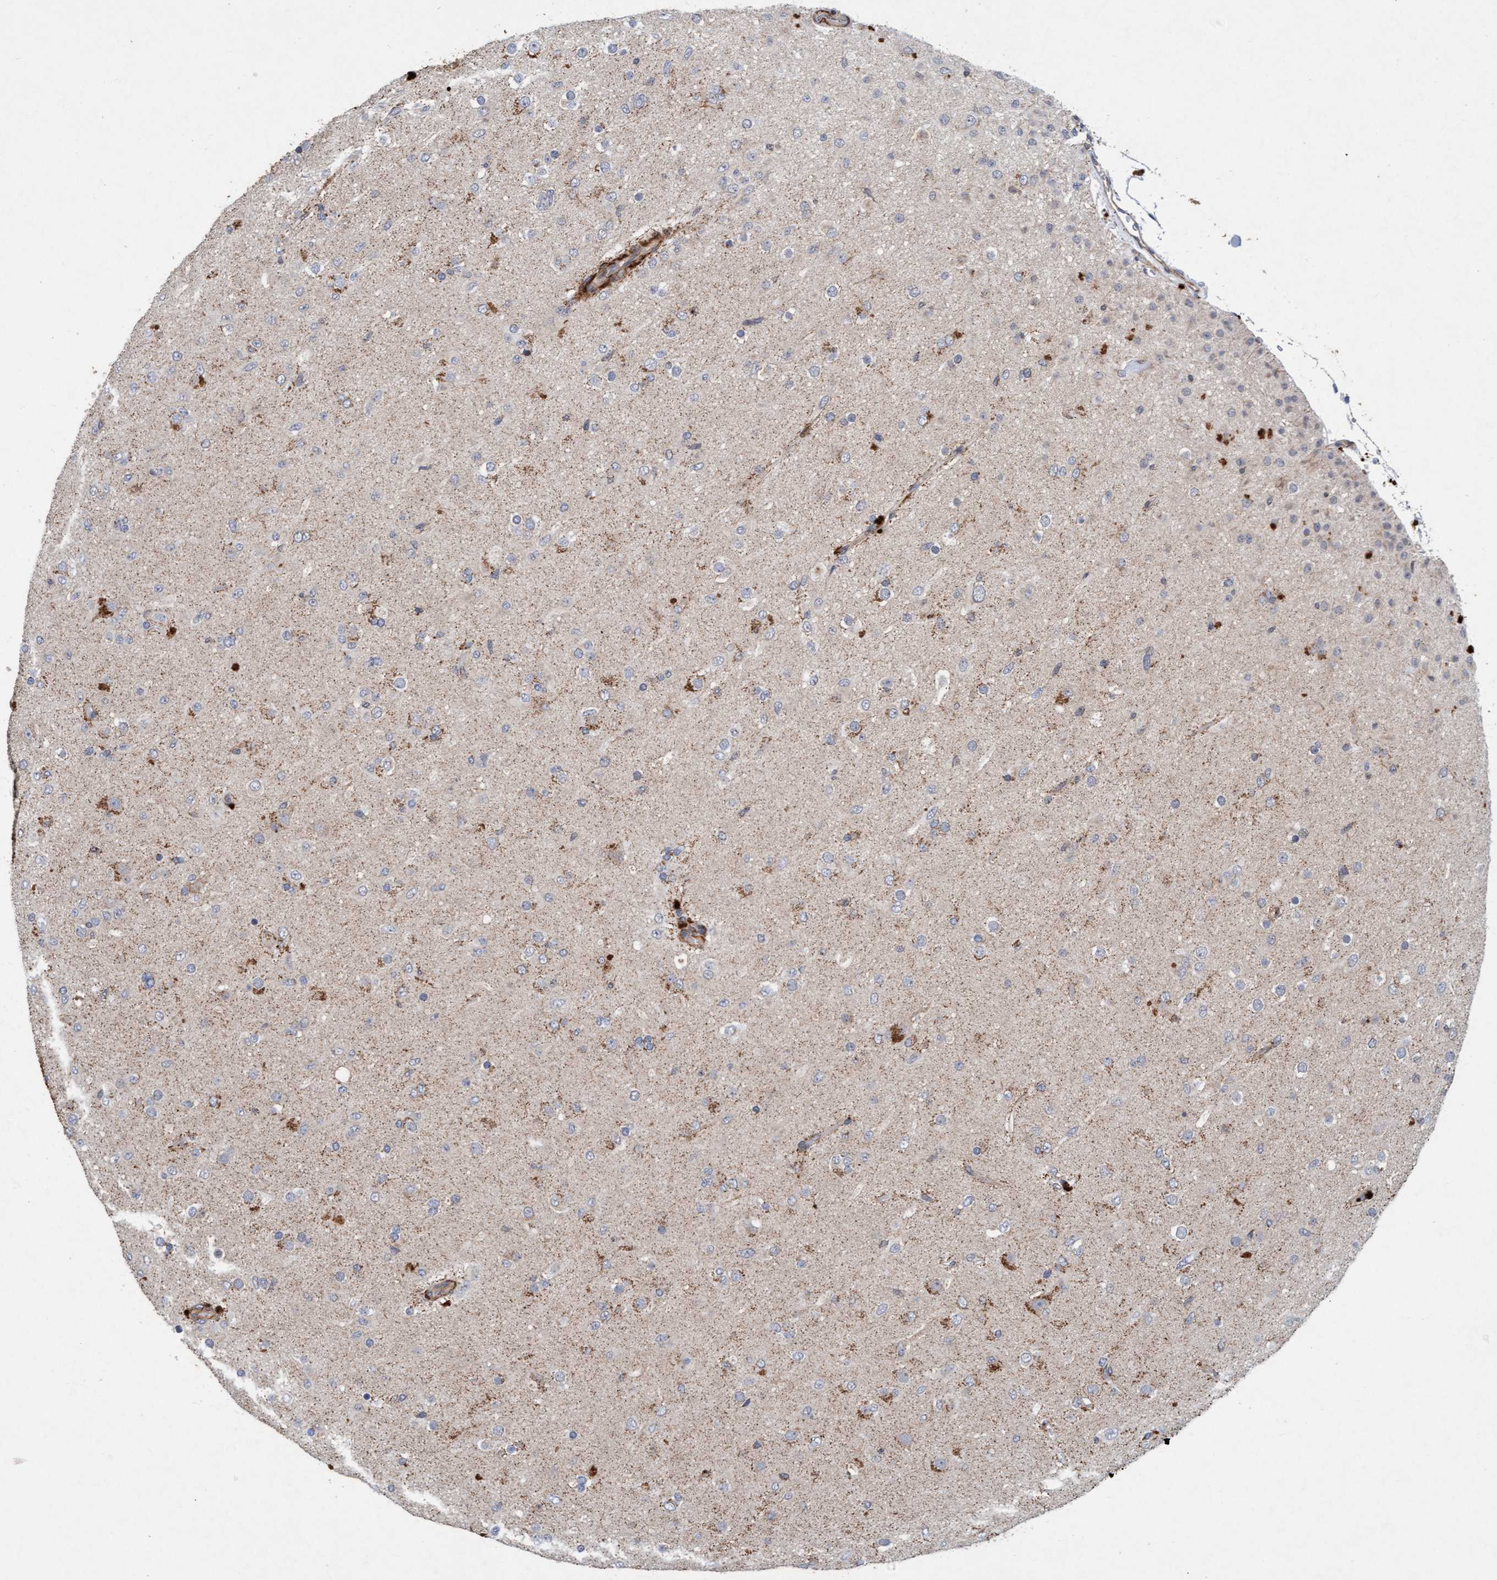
{"staining": {"intensity": "moderate", "quantity": "<25%", "location": "cytoplasmic/membranous"}, "tissue": "glioma", "cell_type": "Tumor cells", "image_type": "cancer", "snomed": [{"axis": "morphology", "description": "Glioma, malignant, Low grade"}, {"axis": "topography", "description": "Brain"}], "caption": "Malignant glioma (low-grade) was stained to show a protein in brown. There is low levels of moderate cytoplasmic/membranous expression in about <25% of tumor cells.", "gene": "TMEM70", "patient": {"sex": "male", "age": 65}}